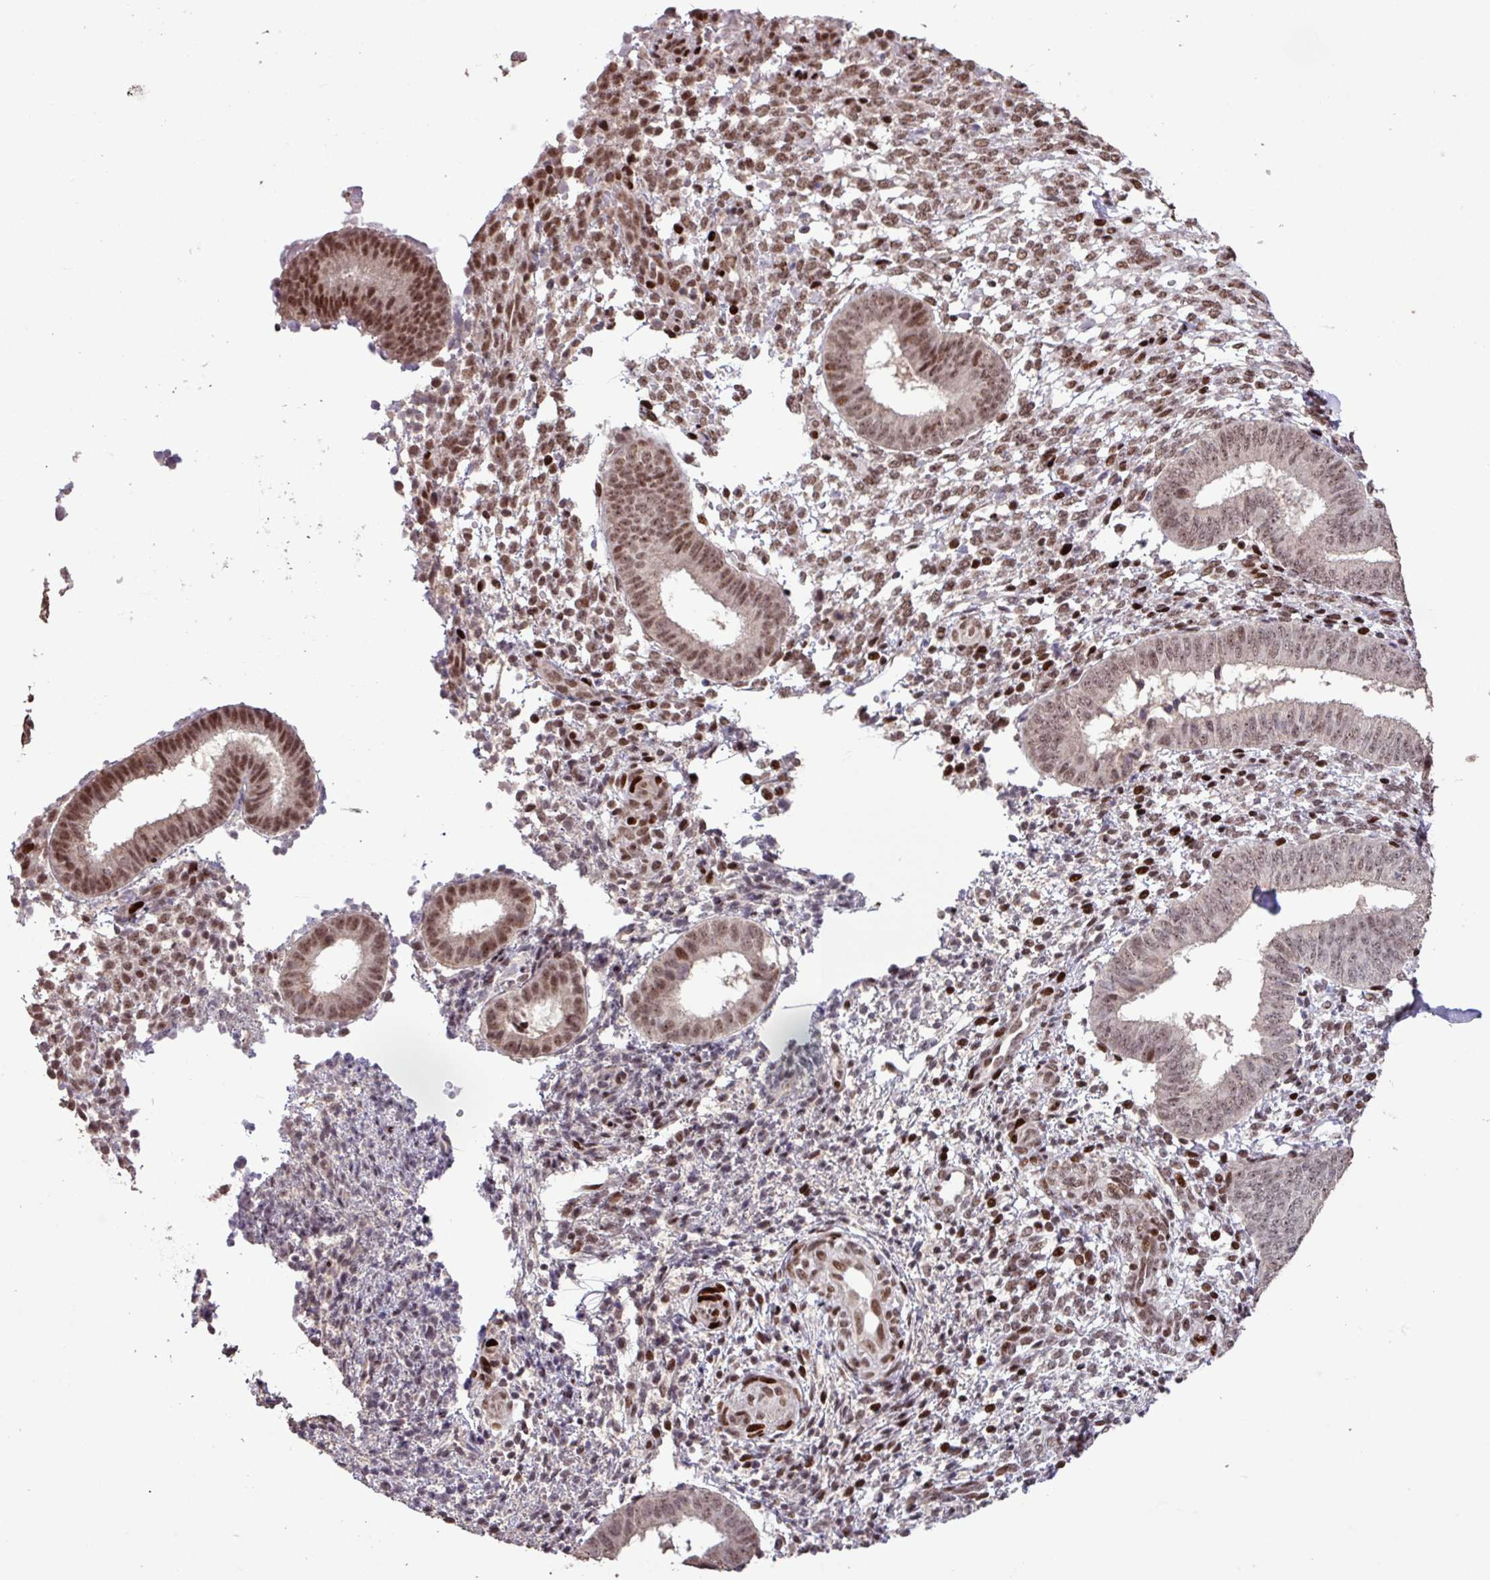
{"staining": {"intensity": "moderate", "quantity": "25%-75%", "location": "nuclear"}, "tissue": "endometrium", "cell_type": "Cells in endometrial stroma", "image_type": "normal", "snomed": [{"axis": "morphology", "description": "Normal tissue, NOS"}, {"axis": "topography", "description": "Endometrium"}], "caption": "A high-resolution histopathology image shows immunohistochemistry staining of unremarkable endometrium, which shows moderate nuclear expression in about 25%-75% of cells in endometrial stroma.", "gene": "ZNF709", "patient": {"sex": "female", "age": 49}}